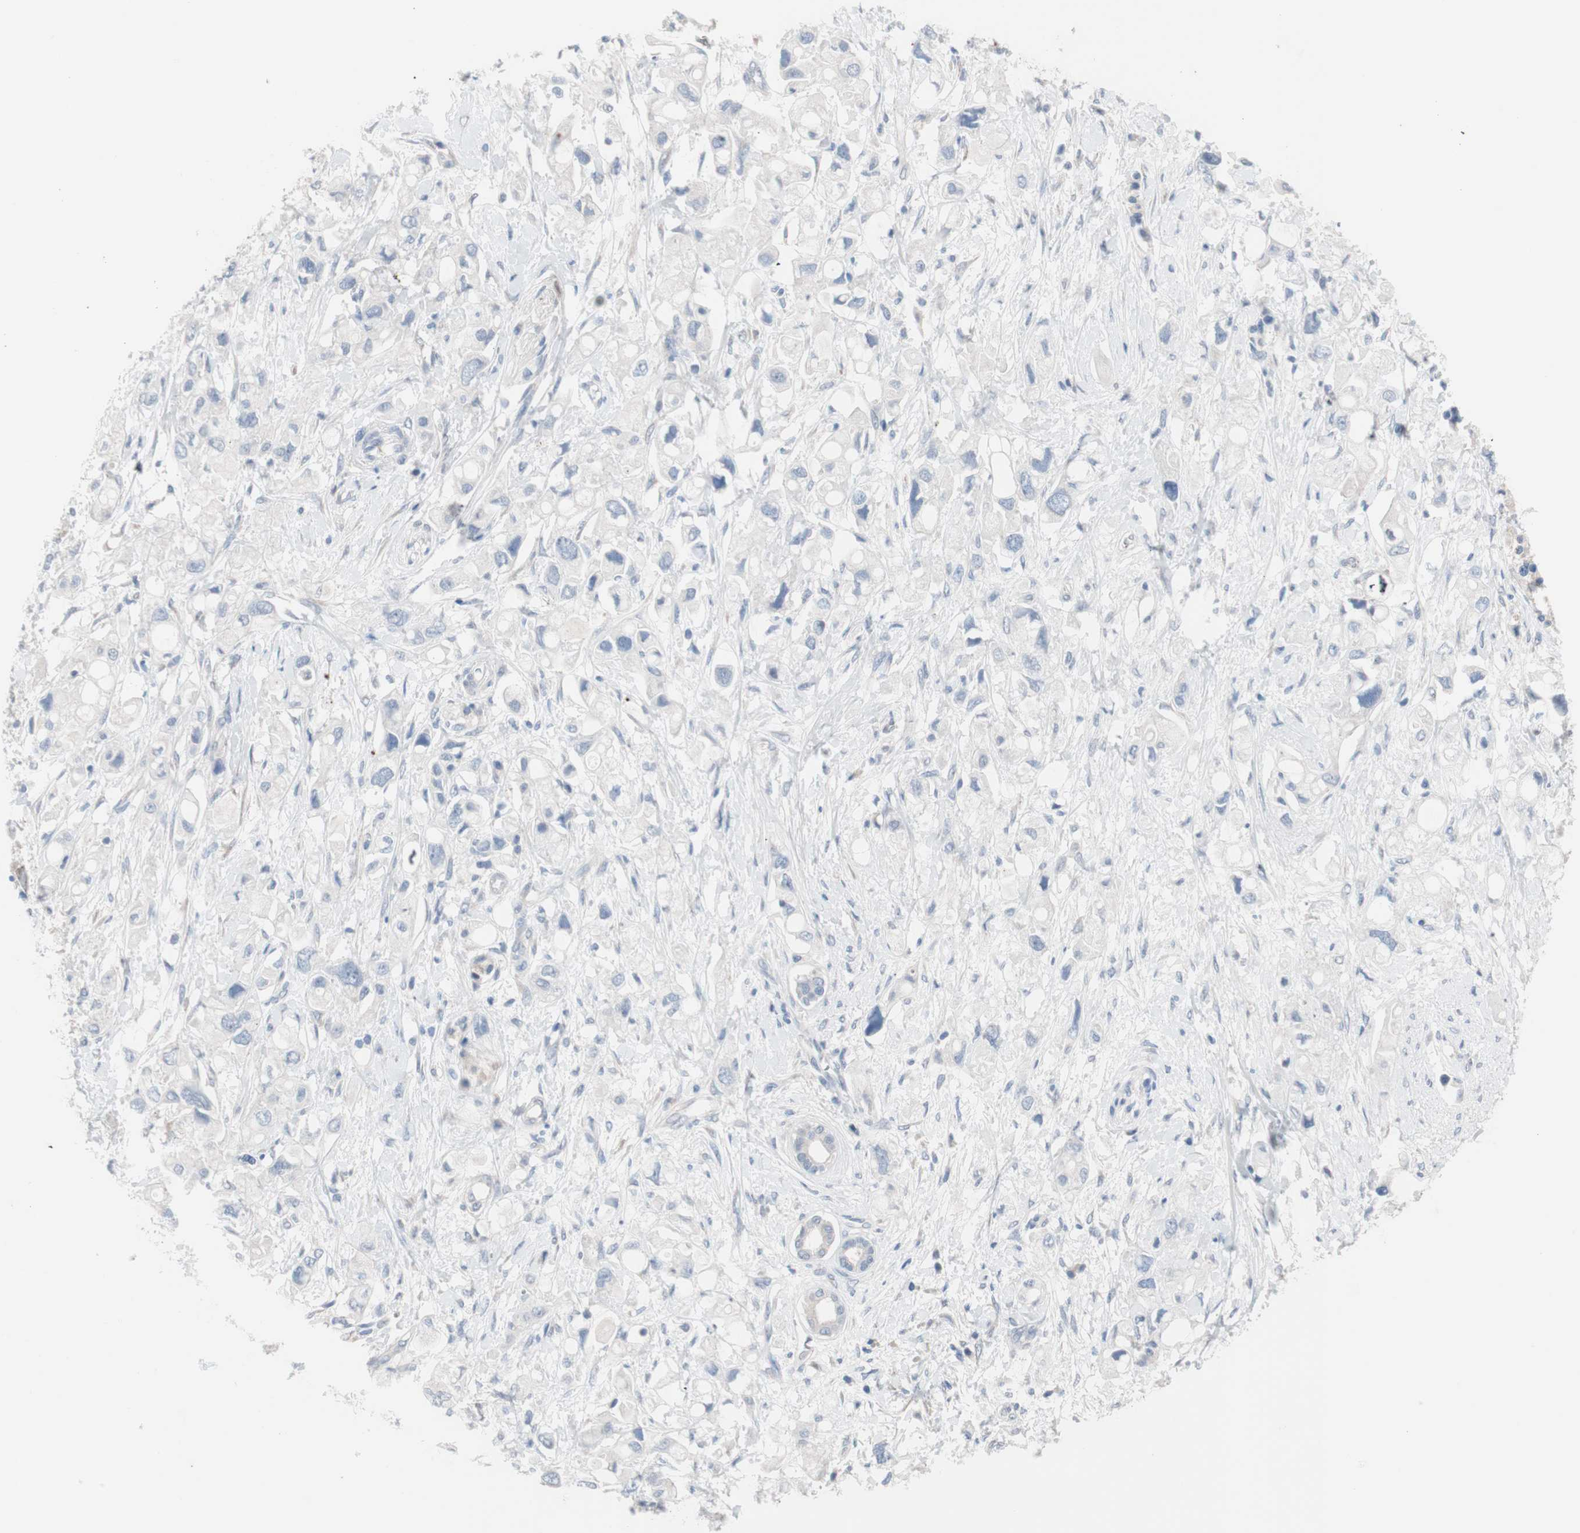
{"staining": {"intensity": "negative", "quantity": "none", "location": "none"}, "tissue": "pancreatic cancer", "cell_type": "Tumor cells", "image_type": "cancer", "snomed": [{"axis": "morphology", "description": "Adenocarcinoma, NOS"}, {"axis": "topography", "description": "Pancreas"}], "caption": "Tumor cells show no significant protein expression in pancreatic cancer (adenocarcinoma). (DAB (3,3'-diaminobenzidine) immunohistochemistry (IHC), high magnification).", "gene": "ULBP1", "patient": {"sex": "female", "age": 56}}